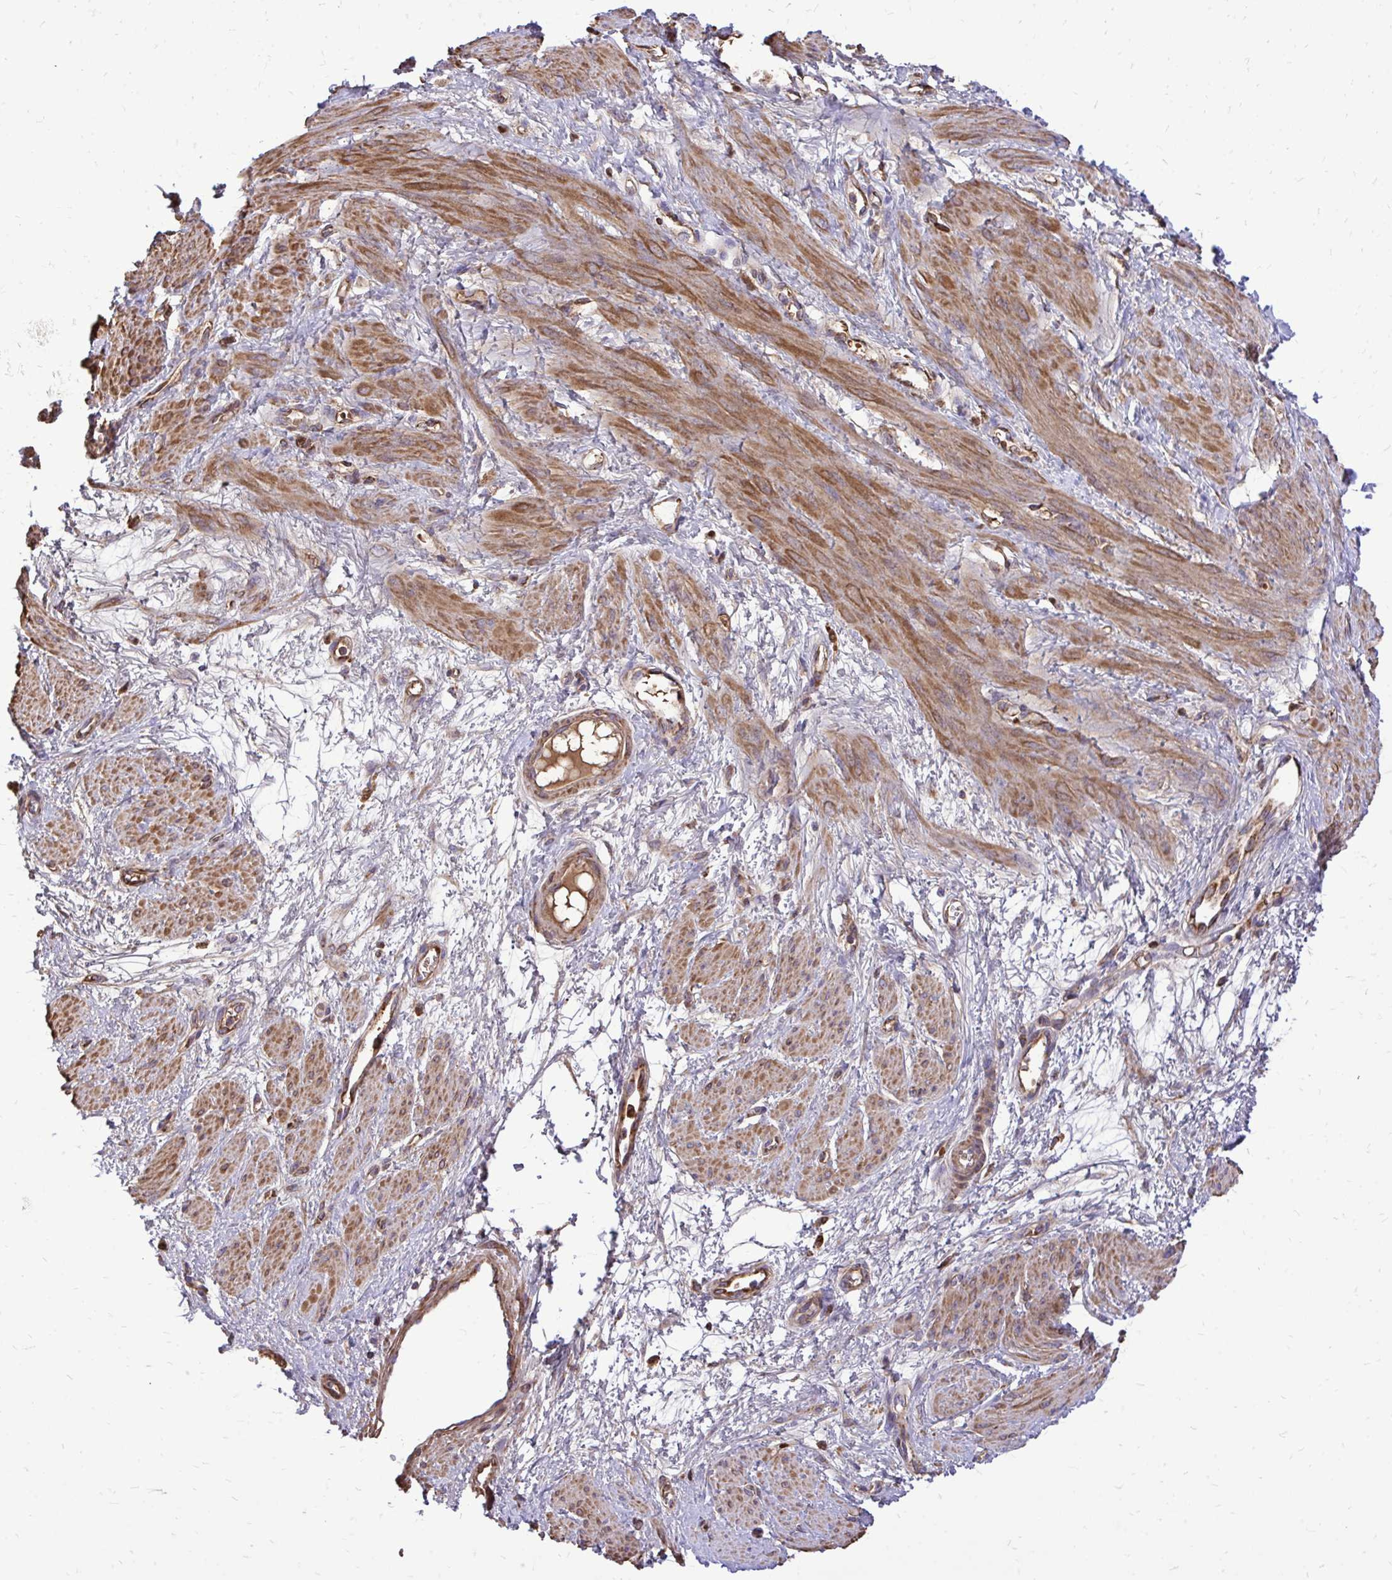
{"staining": {"intensity": "moderate", "quantity": ">75%", "location": "cytoplasmic/membranous"}, "tissue": "smooth muscle", "cell_type": "Smooth muscle cells", "image_type": "normal", "snomed": [{"axis": "morphology", "description": "Normal tissue, NOS"}, {"axis": "topography", "description": "Smooth muscle"}, {"axis": "topography", "description": "Uterus"}], "caption": "Smooth muscle stained with a protein marker shows moderate staining in smooth muscle cells.", "gene": "ATP13A2", "patient": {"sex": "female", "age": 39}}